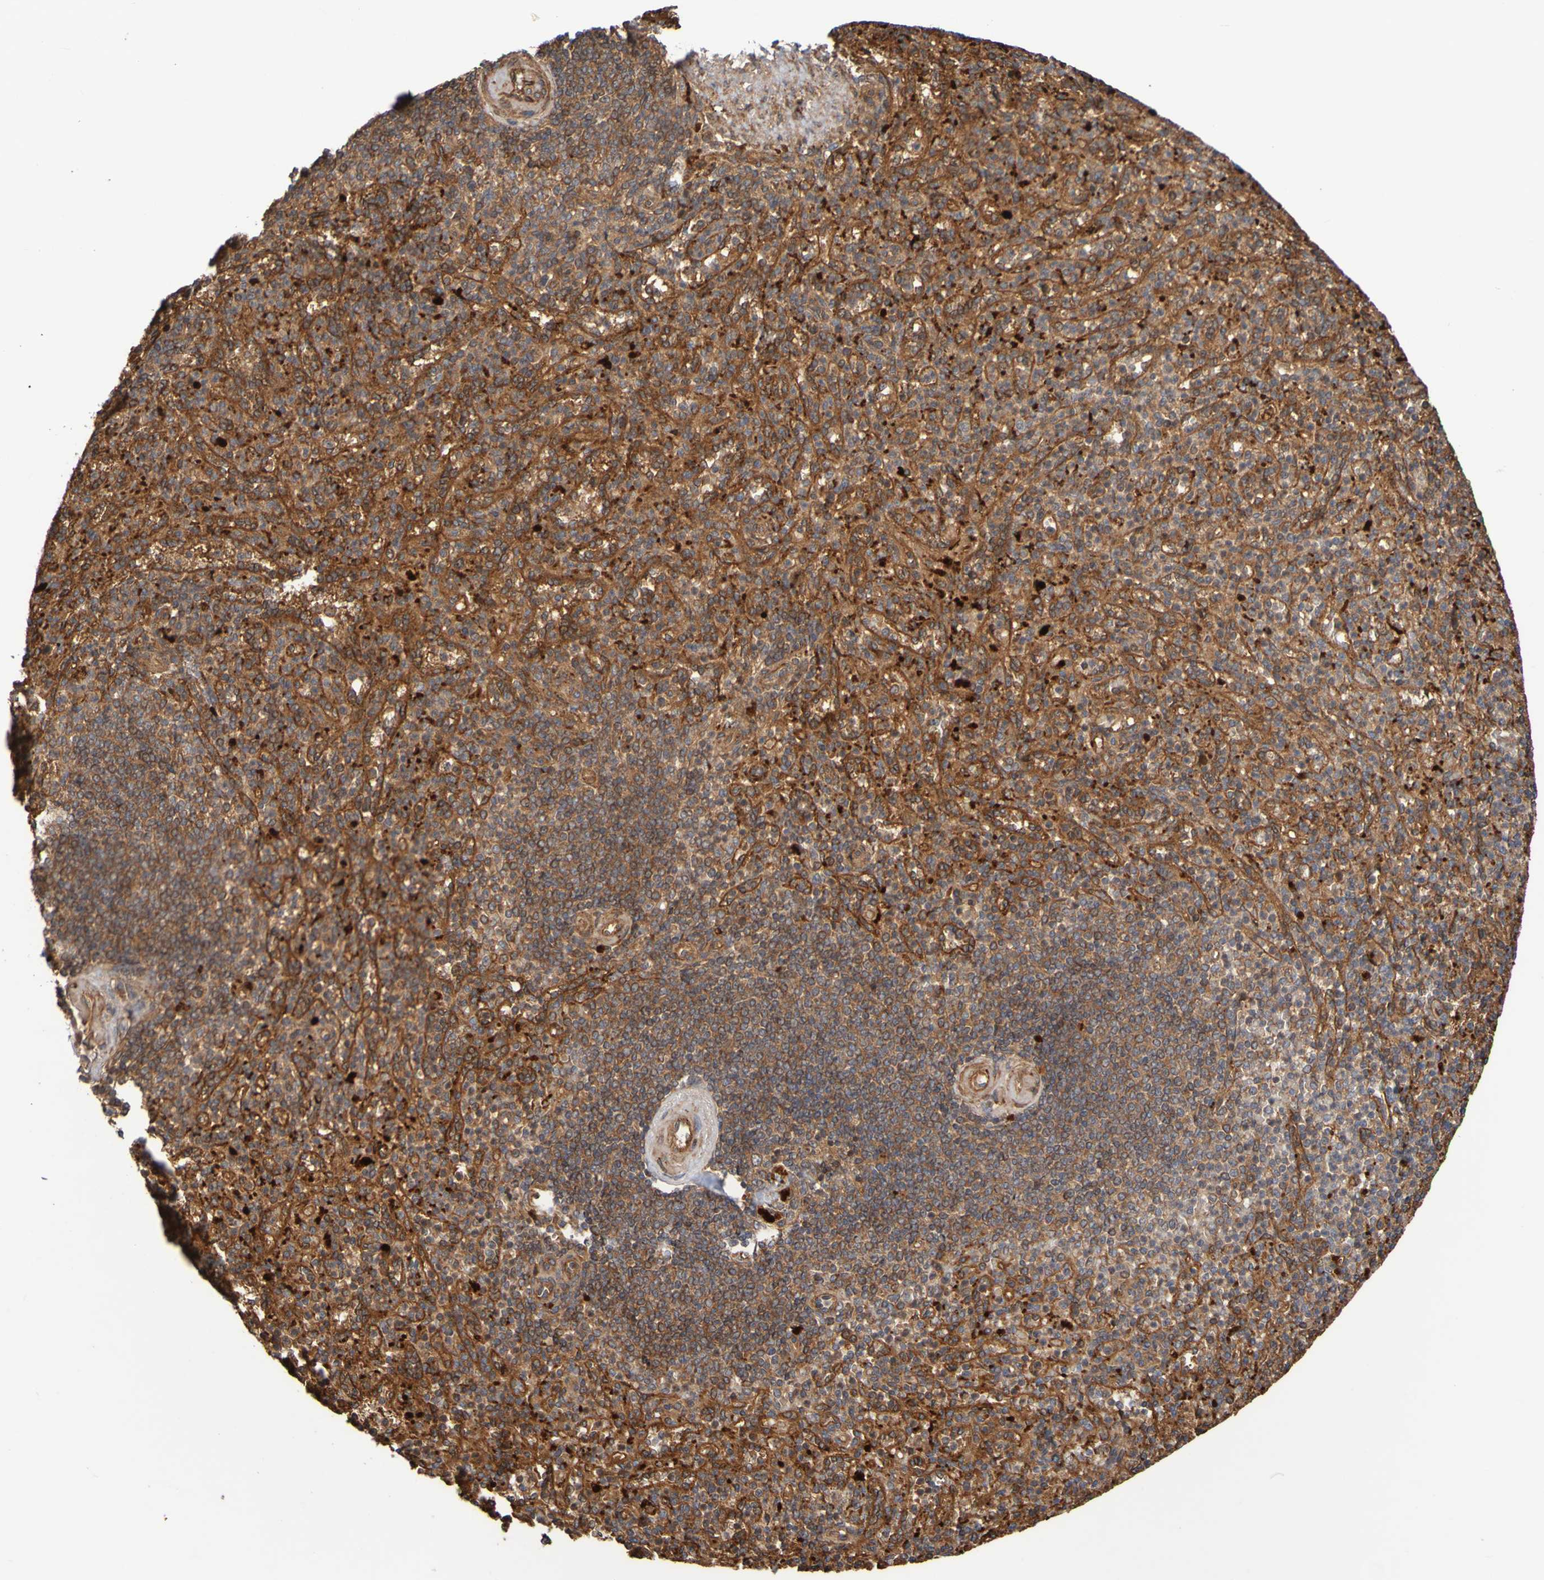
{"staining": {"intensity": "strong", "quantity": ">75%", "location": "cytoplasmic/membranous"}, "tissue": "spleen", "cell_type": "Cells in red pulp", "image_type": "normal", "snomed": [{"axis": "morphology", "description": "Normal tissue, NOS"}, {"axis": "topography", "description": "Spleen"}], "caption": "Immunohistochemistry micrograph of benign human spleen stained for a protein (brown), which shows high levels of strong cytoplasmic/membranous expression in approximately >75% of cells in red pulp.", "gene": "UCN", "patient": {"sex": "female", "age": 74}}